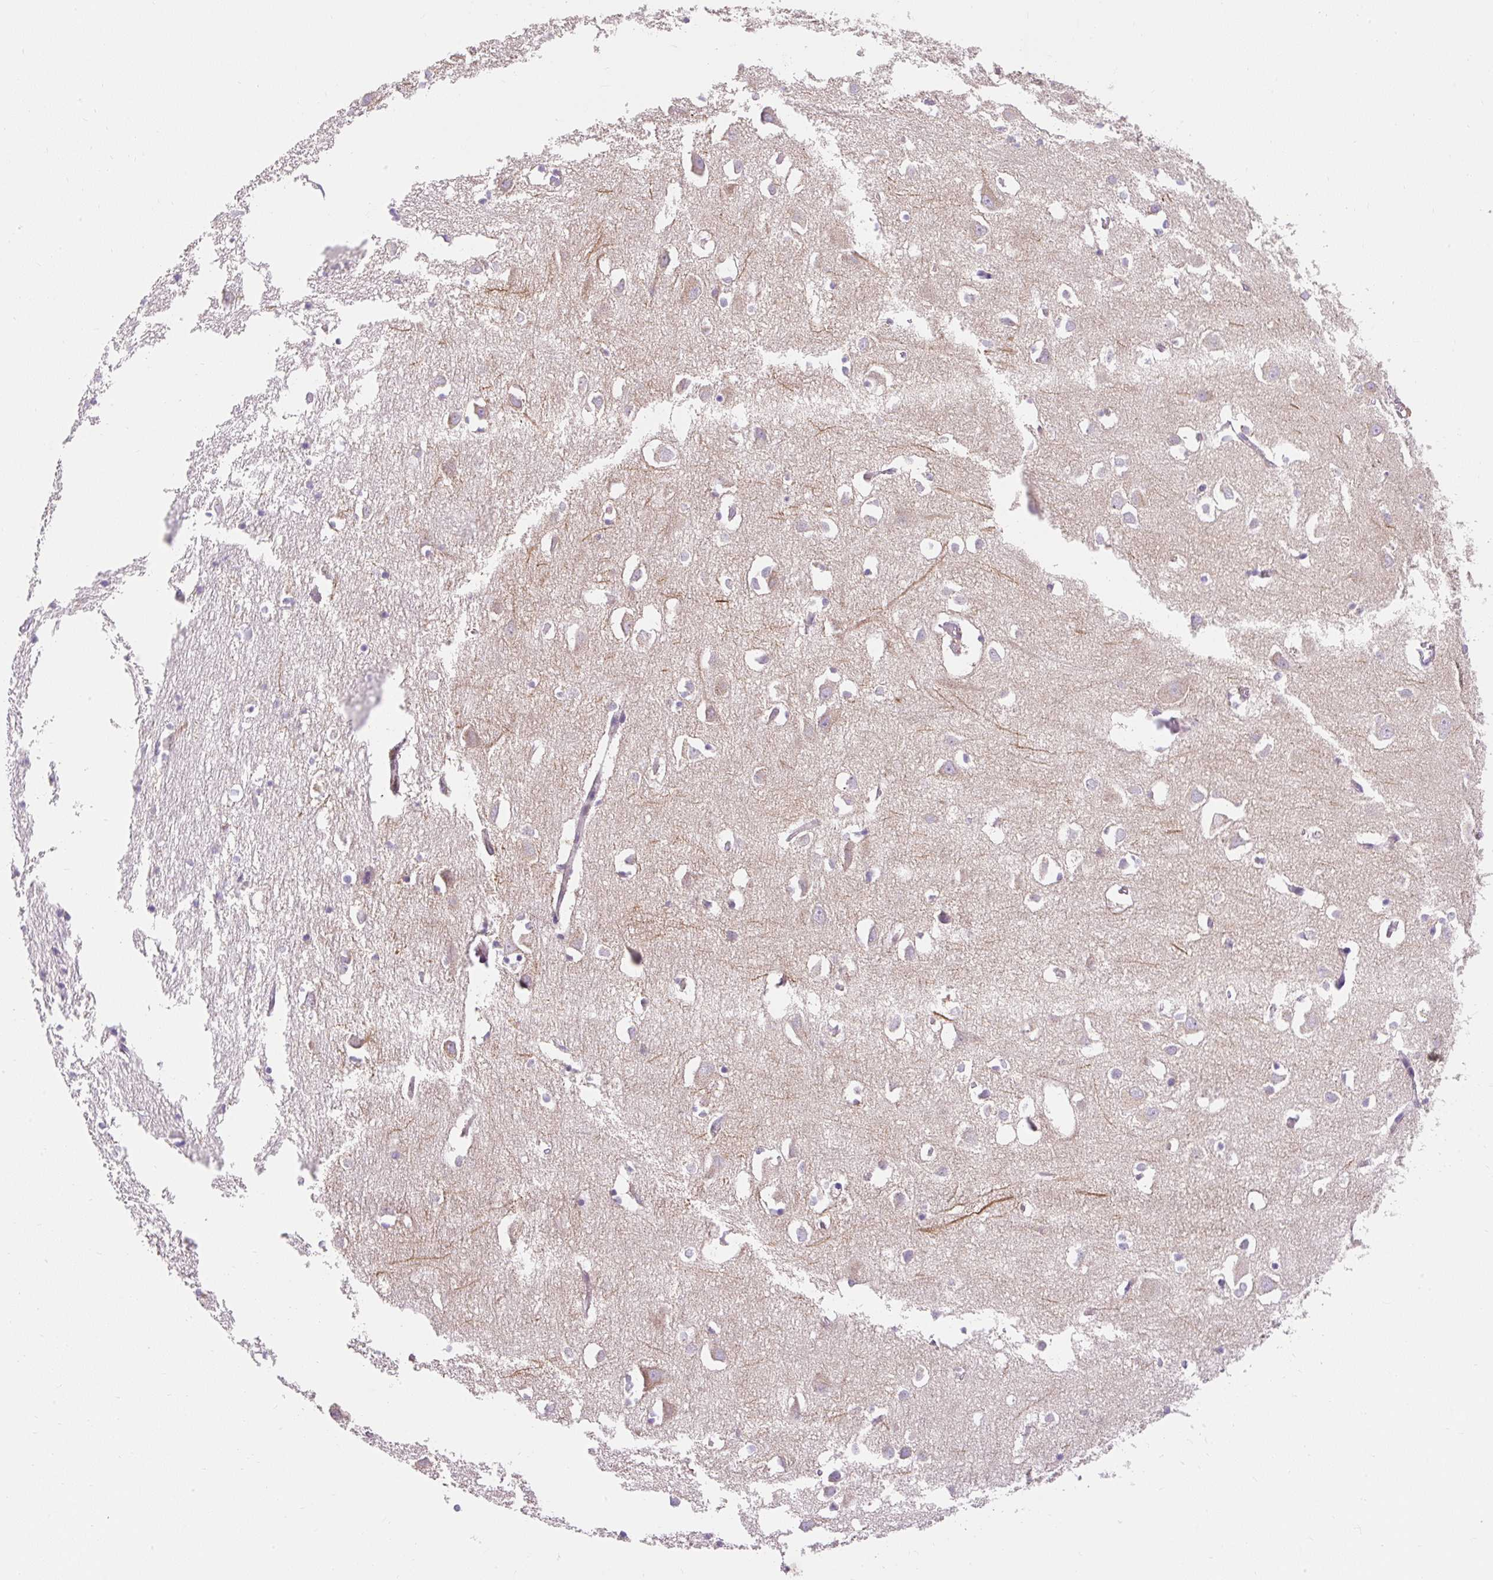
{"staining": {"intensity": "negative", "quantity": "none", "location": "none"}, "tissue": "cerebral cortex", "cell_type": "Endothelial cells", "image_type": "normal", "snomed": [{"axis": "morphology", "description": "Normal tissue, NOS"}, {"axis": "topography", "description": "Cerebral cortex"}], "caption": "This is an IHC micrograph of benign cerebral cortex. There is no staining in endothelial cells.", "gene": "PMAIP1", "patient": {"sex": "male", "age": 70}}